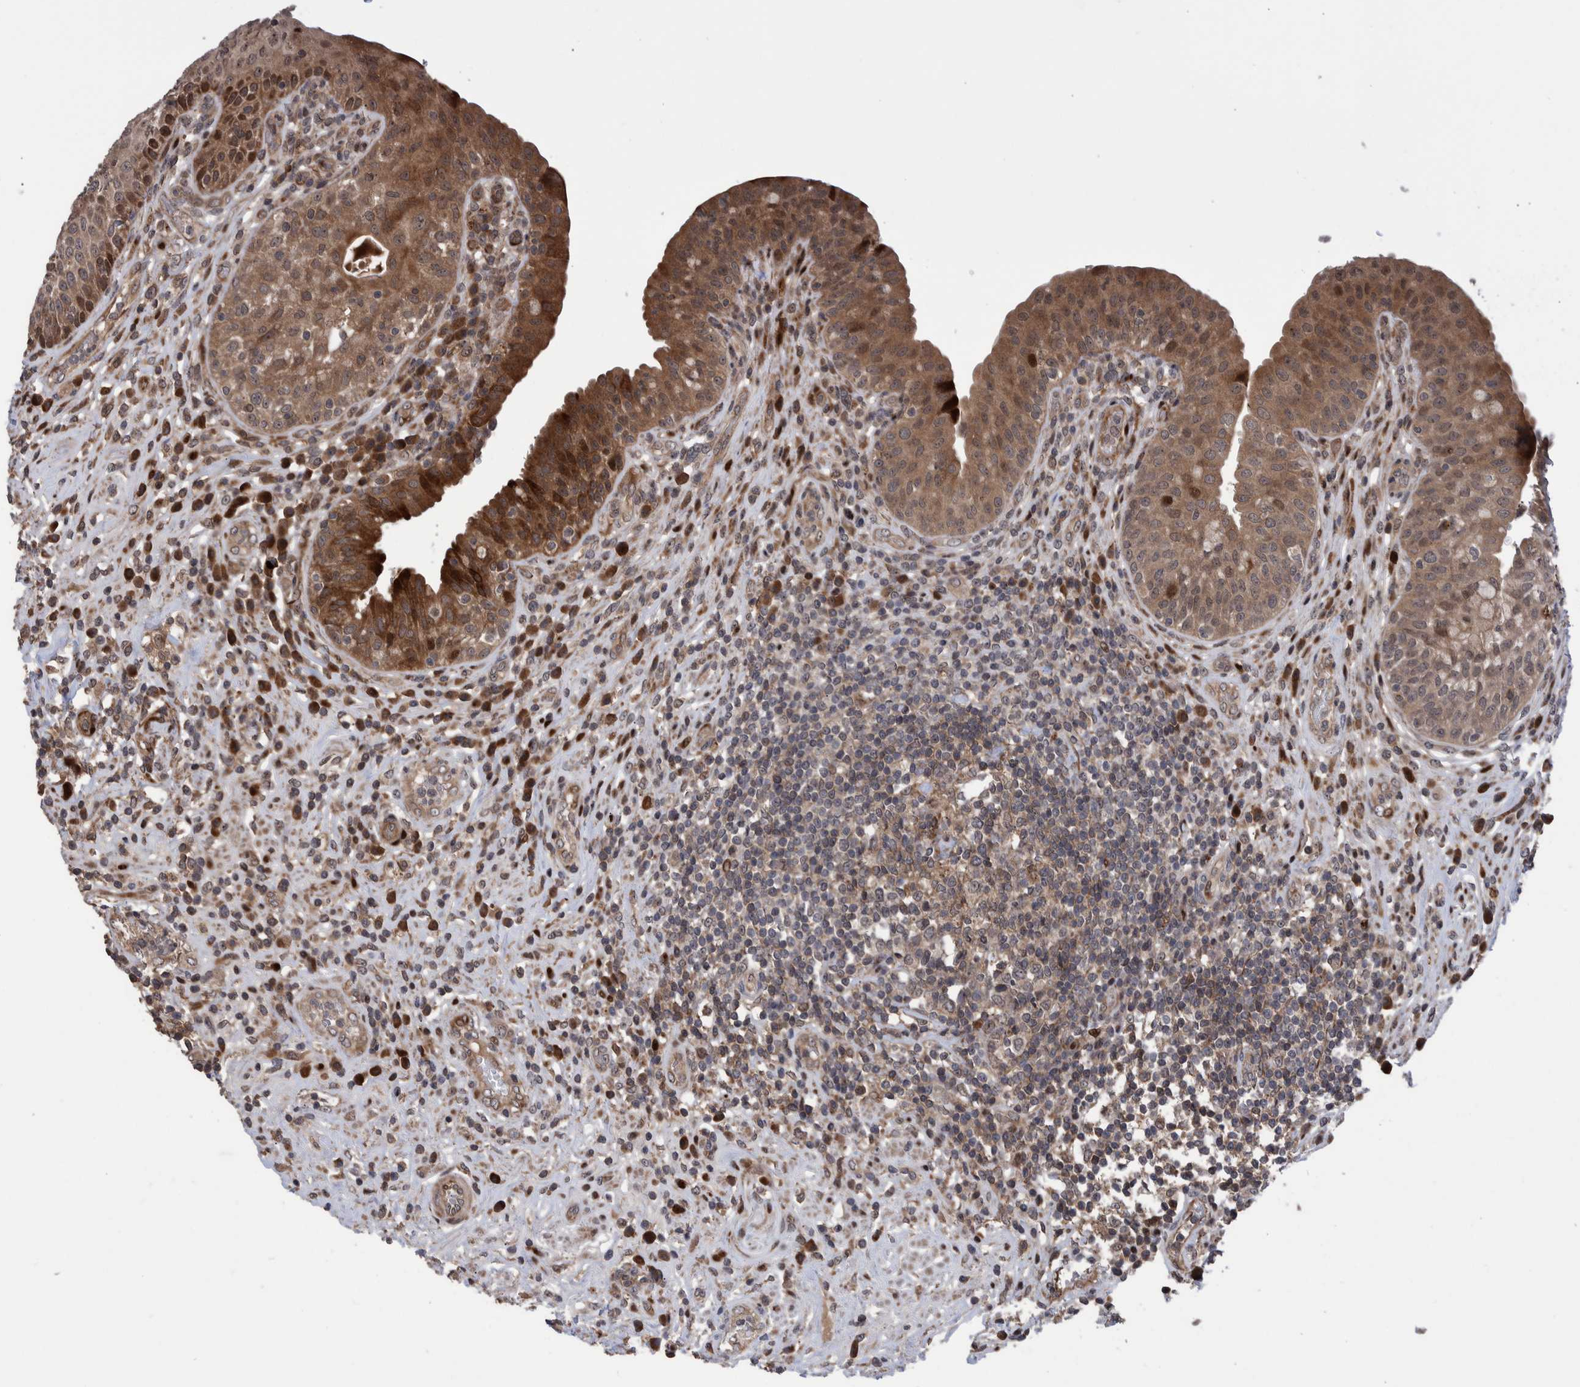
{"staining": {"intensity": "moderate", "quantity": ">75%", "location": "cytoplasmic/membranous,nuclear"}, "tissue": "urinary bladder", "cell_type": "Urothelial cells", "image_type": "normal", "snomed": [{"axis": "morphology", "description": "Normal tissue, NOS"}, {"axis": "topography", "description": "Urinary bladder"}], "caption": "Urinary bladder was stained to show a protein in brown. There is medium levels of moderate cytoplasmic/membranous,nuclear staining in about >75% of urothelial cells. The staining is performed using DAB (3,3'-diaminobenzidine) brown chromogen to label protein expression. The nuclei are counter-stained blue using hematoxylin.", "gene": "SHISA6", "patient": {"sex": "female", "age": 62}}